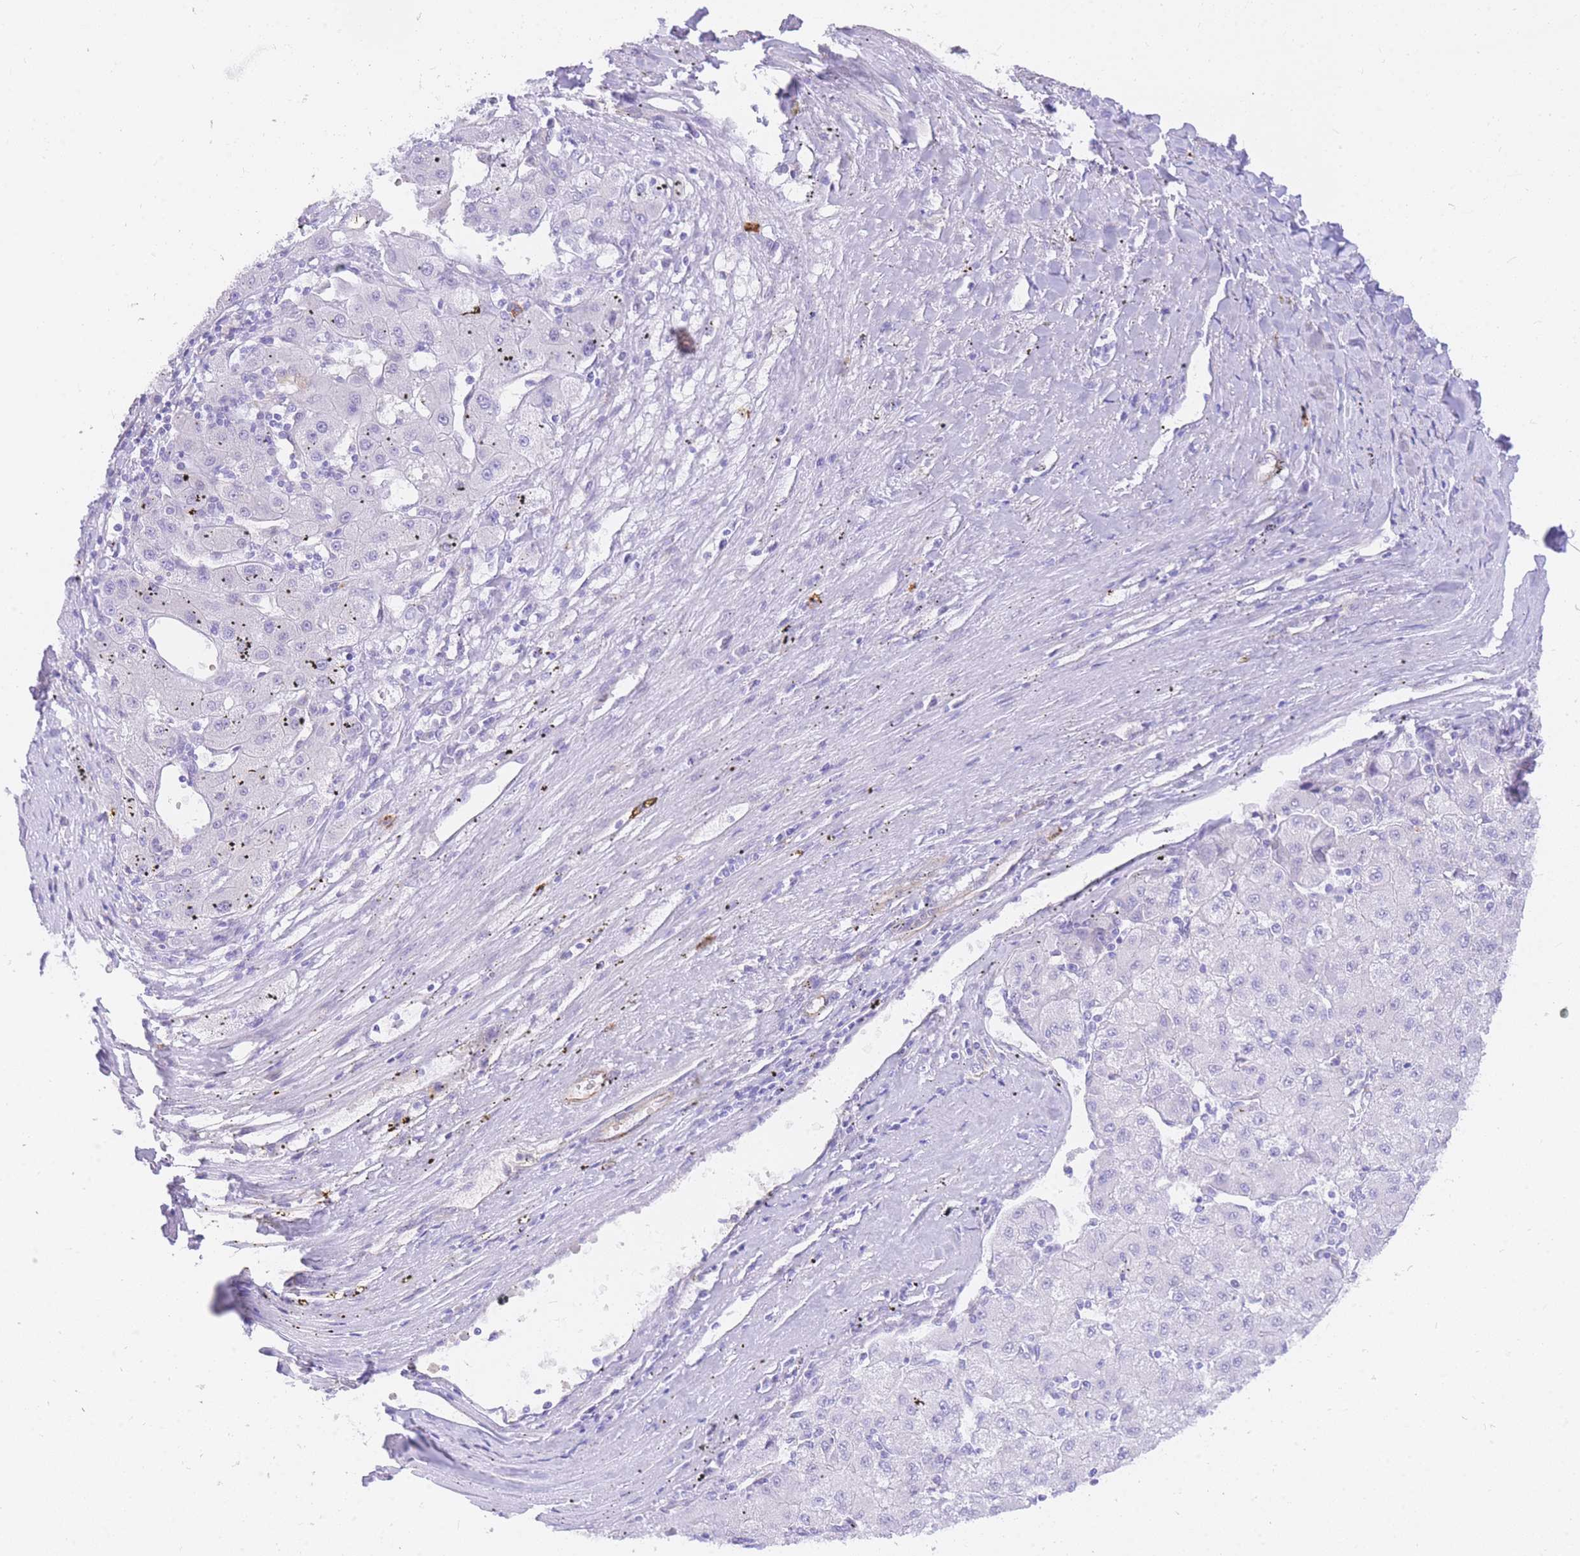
{"staining": {"intensity": "negative", "quantity": "none", "location": "none"}, "tissue": "liver cancer", "cell_type": "Tumor cells", "image_type": "cancer", "snomed": [{"axis": "morphology", "description": "Carcinoma, Hepatocellular, NOS"}, {"axis": "topography", "description": "Liver"}], "caption": "Photomicrograph shows no protein expression in tumor cells of liver hepatocellular carcinoma tissue.", "gene": "SRSF12", "patient": {"sex": "male", "age": 72}}